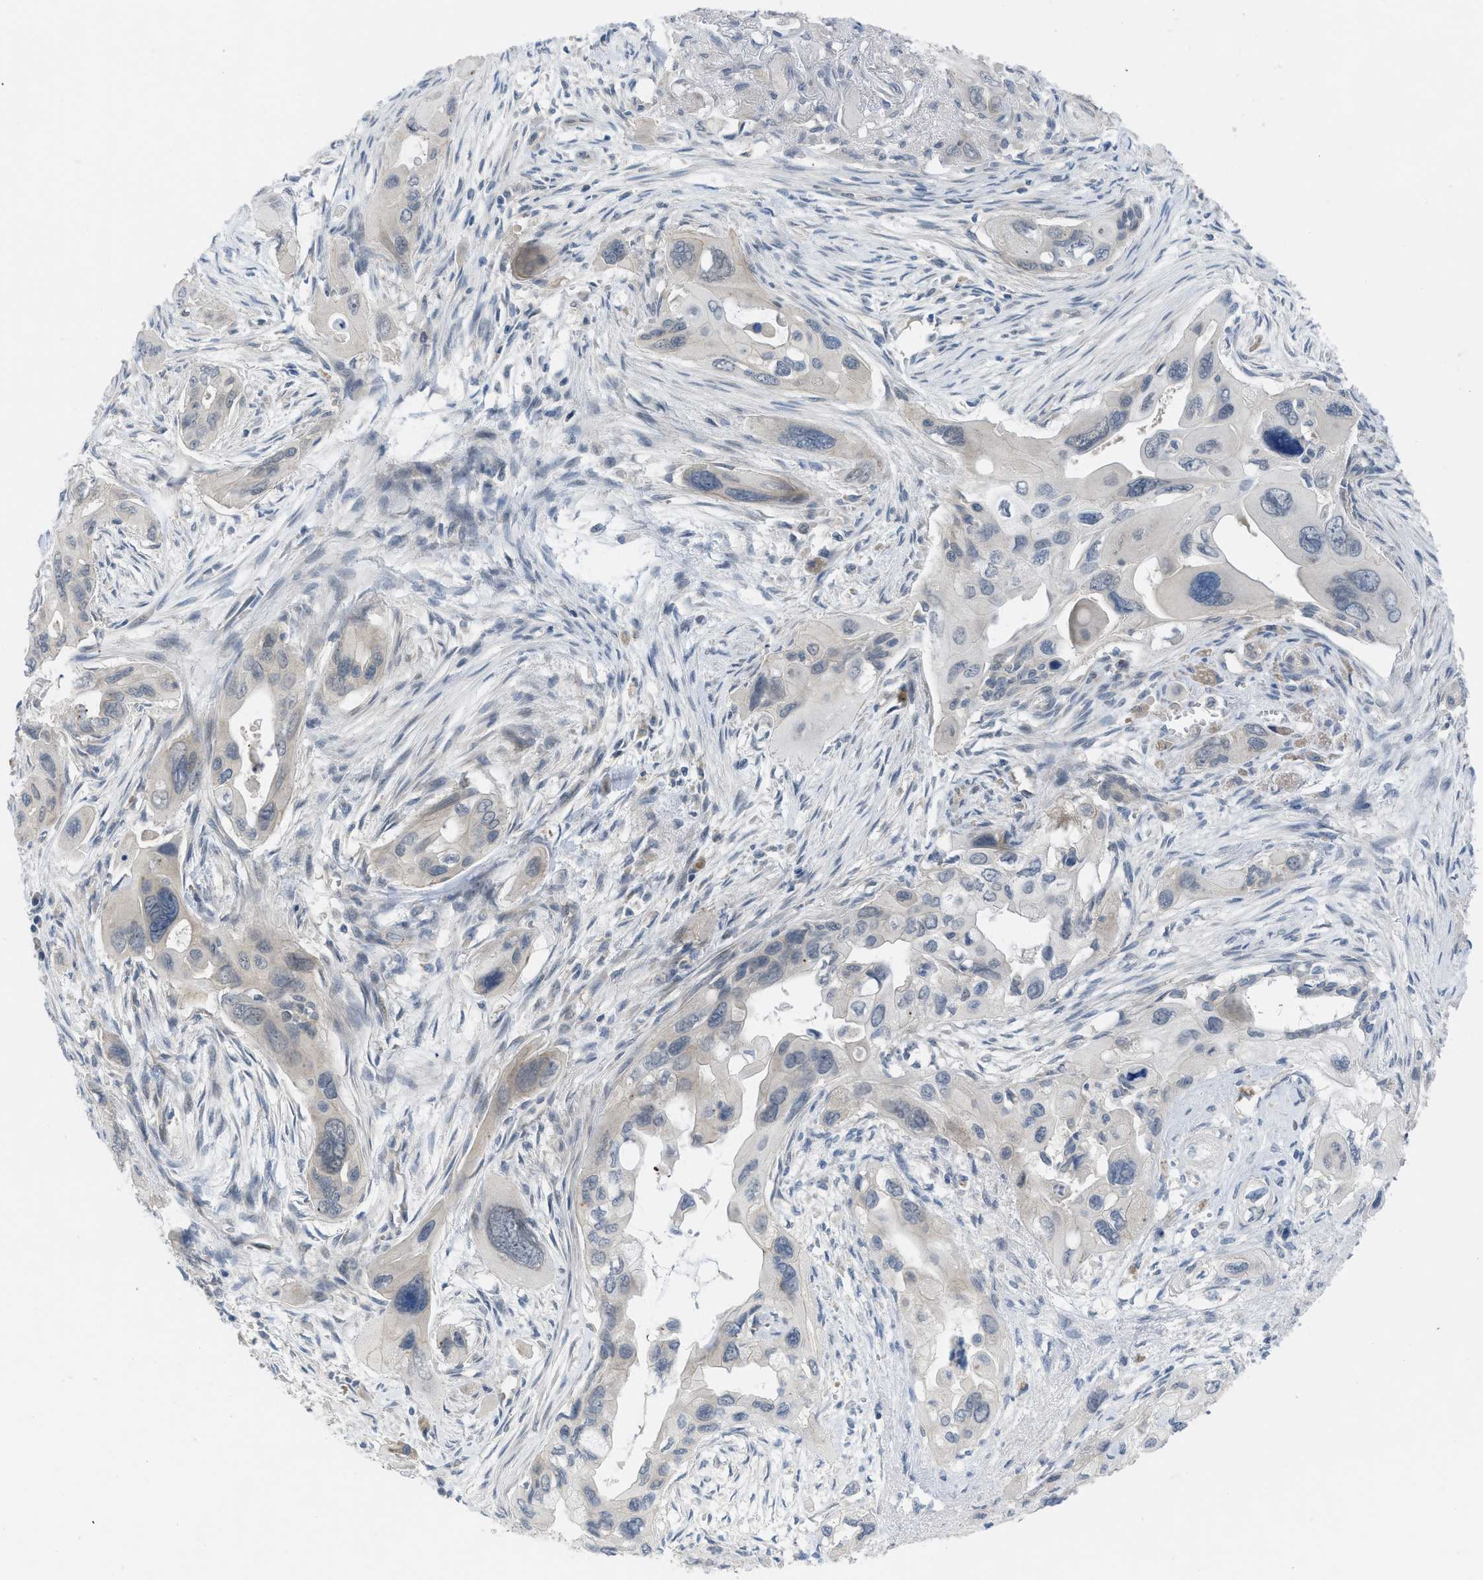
{"staining": {"intensity": "weak", "quantity": "<25%", "location": "cytoplasmic/membranous"}, "tissue": "pancreatic cancer", "cell_type": "Tumor cells", "image_type": "cancer", "snomed": [{"axis": "morphology", "description": "Adenocarcinoma, NOS"}, {"axis": "topography", "description": "Pancreas"}], "caption": "High magnification brightfield microscopy of pancreatic adenocarcinoma stained with DAB (3,3'-diaminobenzidine) (brown) and counterstained with hematoxylin (blue): tumor cells show no significant expression.", "gene": "TNFAIP1", "patient": {"sex": "male", "age": 73}}